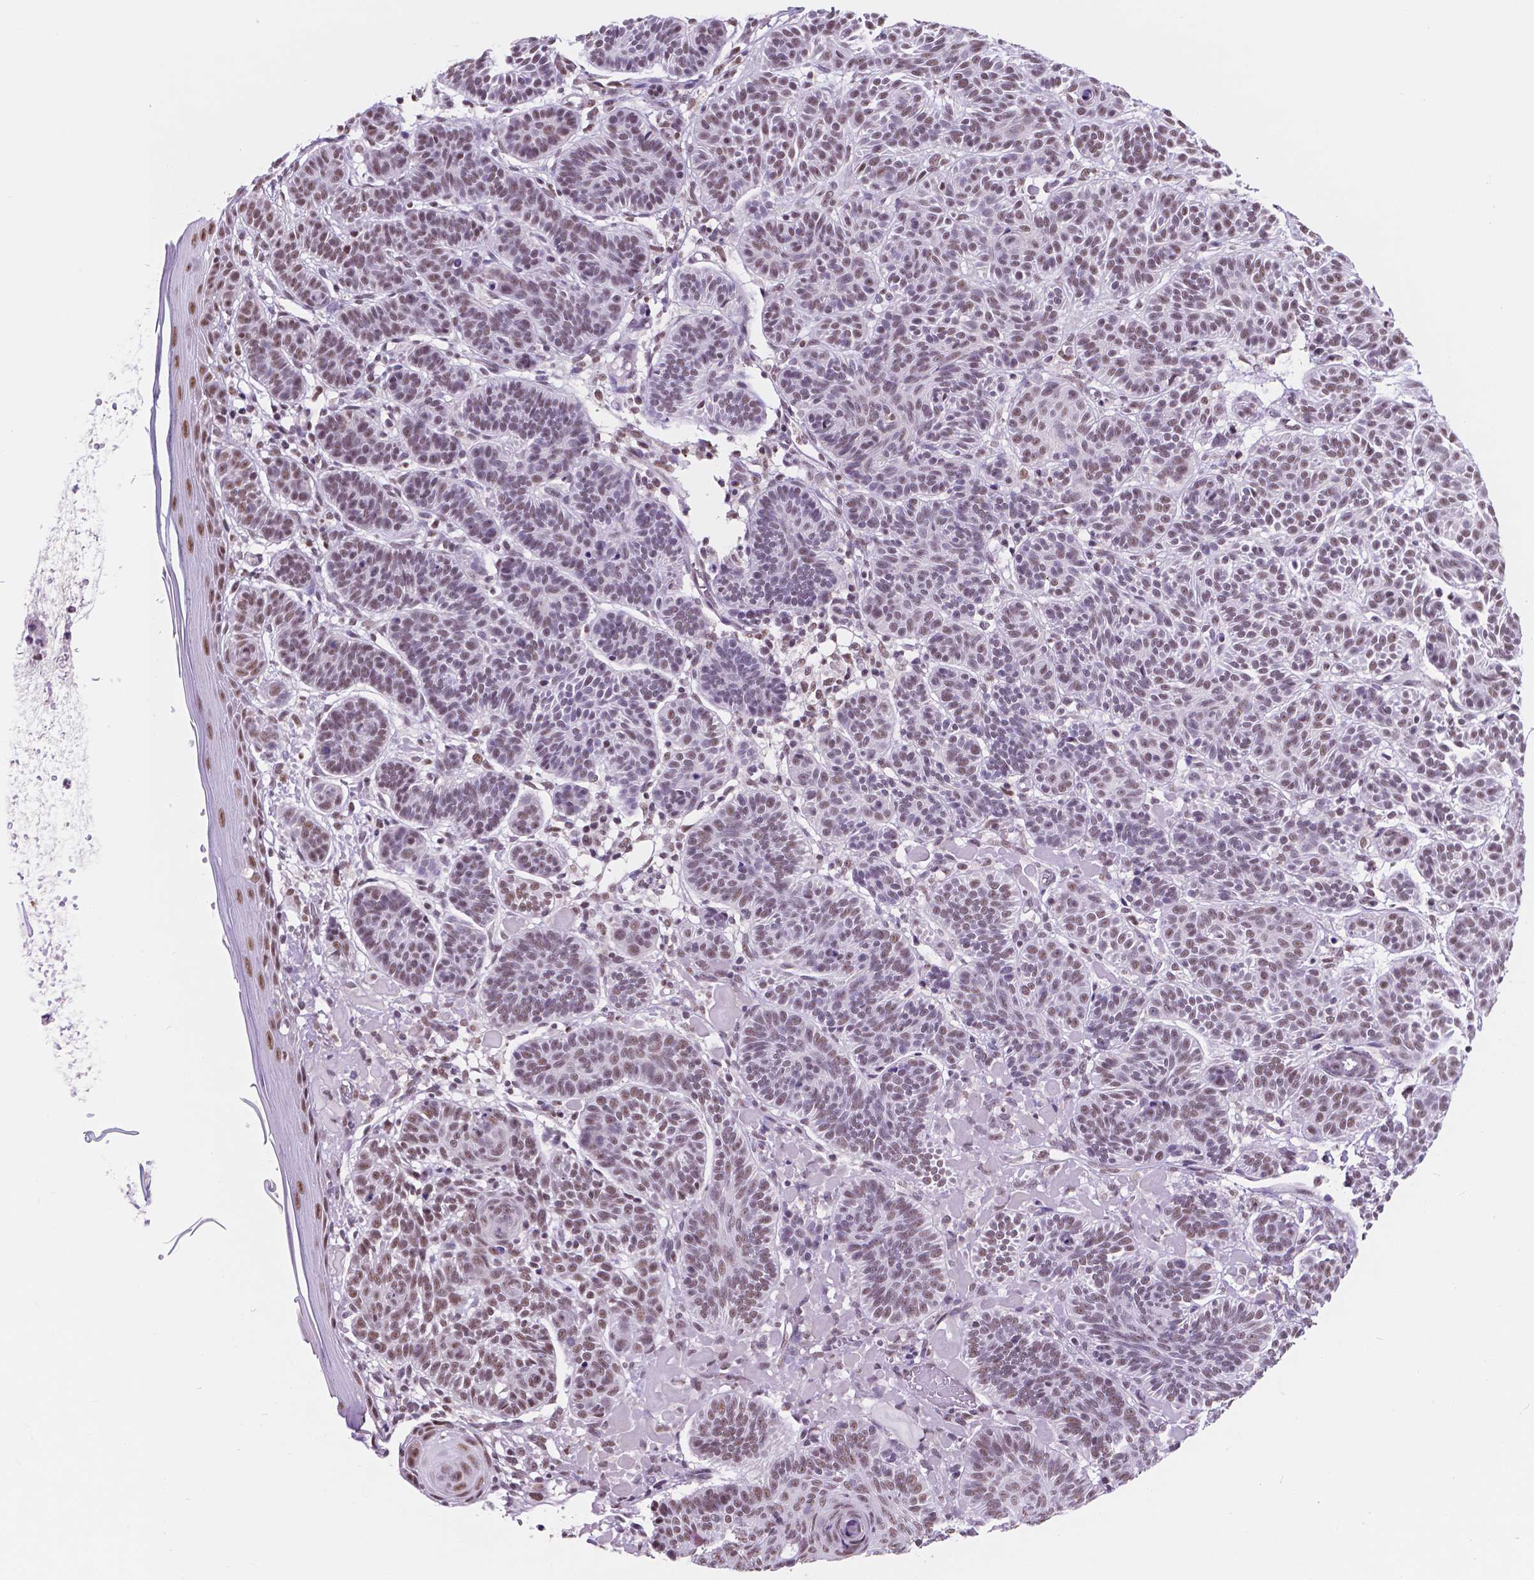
{"staining": {"intensity": "moderate", "quantity": "25%-75%", "location": "nuclear"}, "tissue": "skin cancer", "cell_type": "Tumor cells", "image_type": "cancer", "snomed": [{"axis": "morphology", "description": "Basal cell carcinoma"}, {"axis": "topography", "description": "Skin"}], "caption": "A brown stain labels moderate nuclear expression of a protein in human skin cancer tumor cells.", "gene": "BCAS2", "patient": {"sex": "male", "age": 85}}